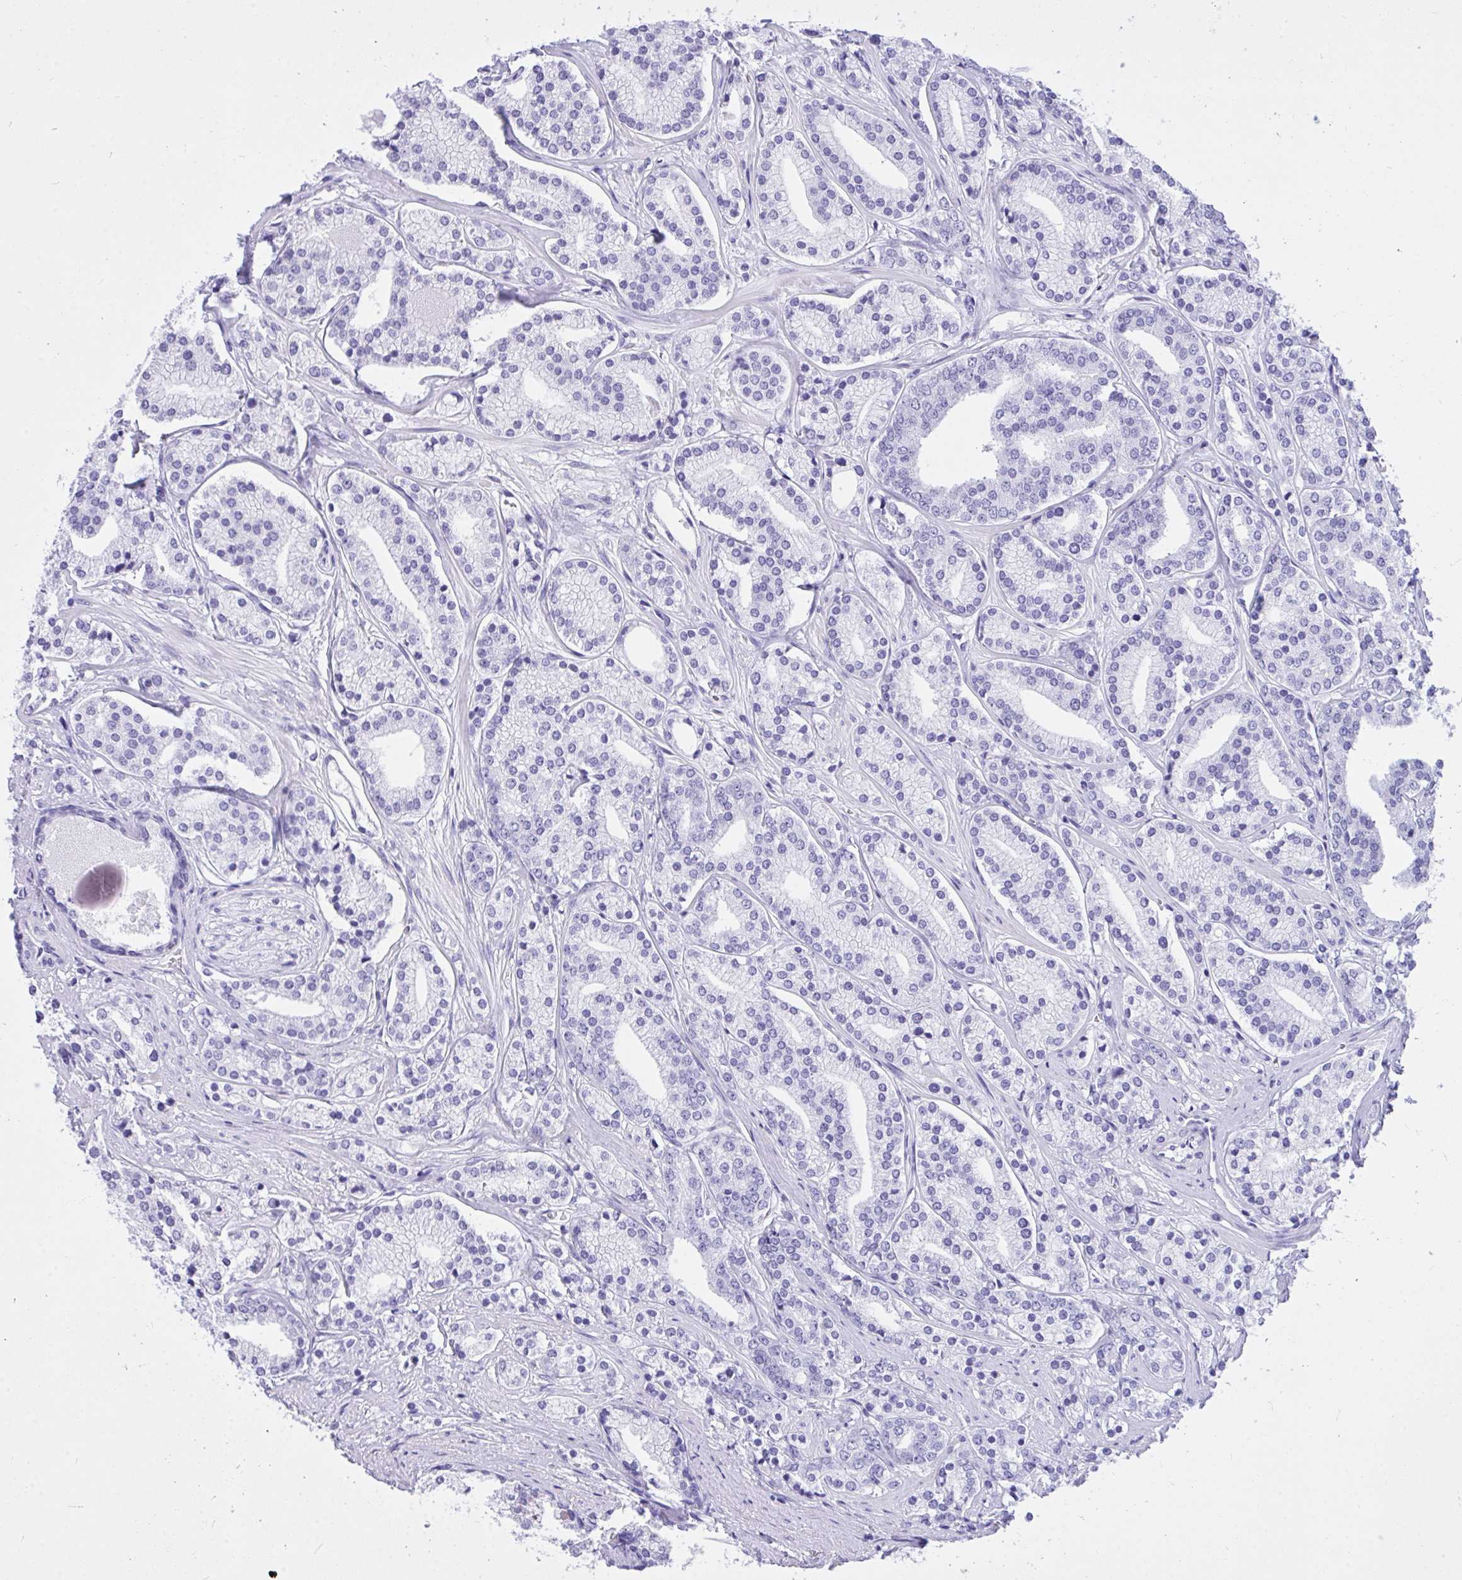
{"staining": {"intensity": "negative", "quantity": "none", "location": "none"}, "tissue": "prostate cancer", "cell_type": "Tumor cells", "image_type": "cancer", "snomed": [{"axis": "morphology", "description": "Adenocarcinoma, High grade"}, {"axis": "topography", "description": "Prostate"}], "caption": "Immunohistochemical staining of human prostate high-grade adenocarcinoma exhibits no significant staining in tumor cells.", "gene": "TLN2", "patient": {"sex": "male", "age": 58}}